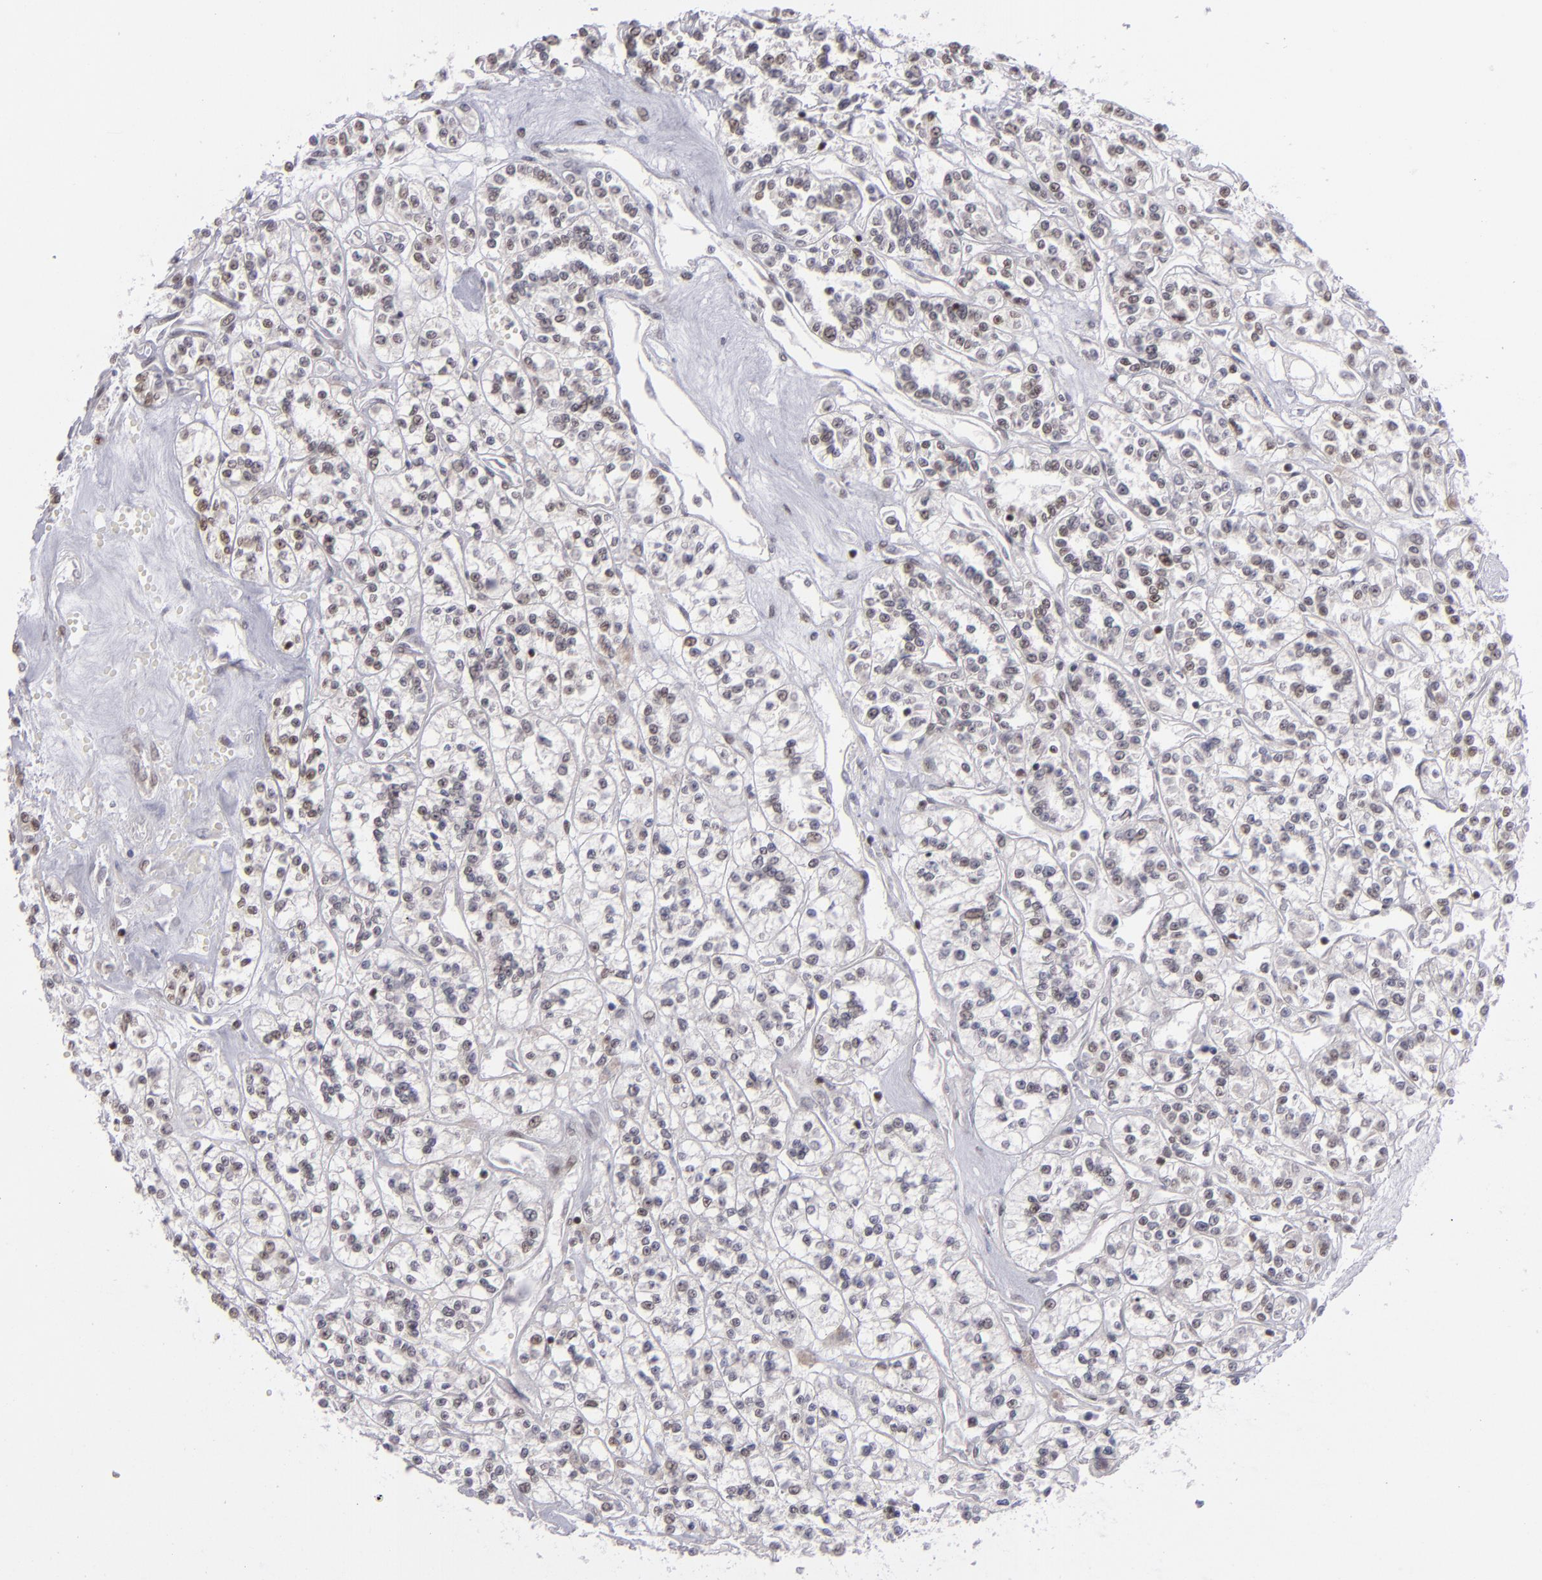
{"staining": {"intensity": "moderate", "quantity": "25%-75%", "location": "nuclear"}, "tissue": "renal cancer", "cell_type": "Tumor cells", "image_type": "cancer", "snomed": [{"axis": "morphology", "description": "Adenocarcinoma, NOS"}, {"axis": "topography", "description": "Kidney"}], "caption": "The image demonstrates a brown stain indicating the presence of a protein in the nuclear of tumor cells in adenocarcinoma (renal).", "gene": "MLLT3", "patient": {"sex": "female", "age": 76}}